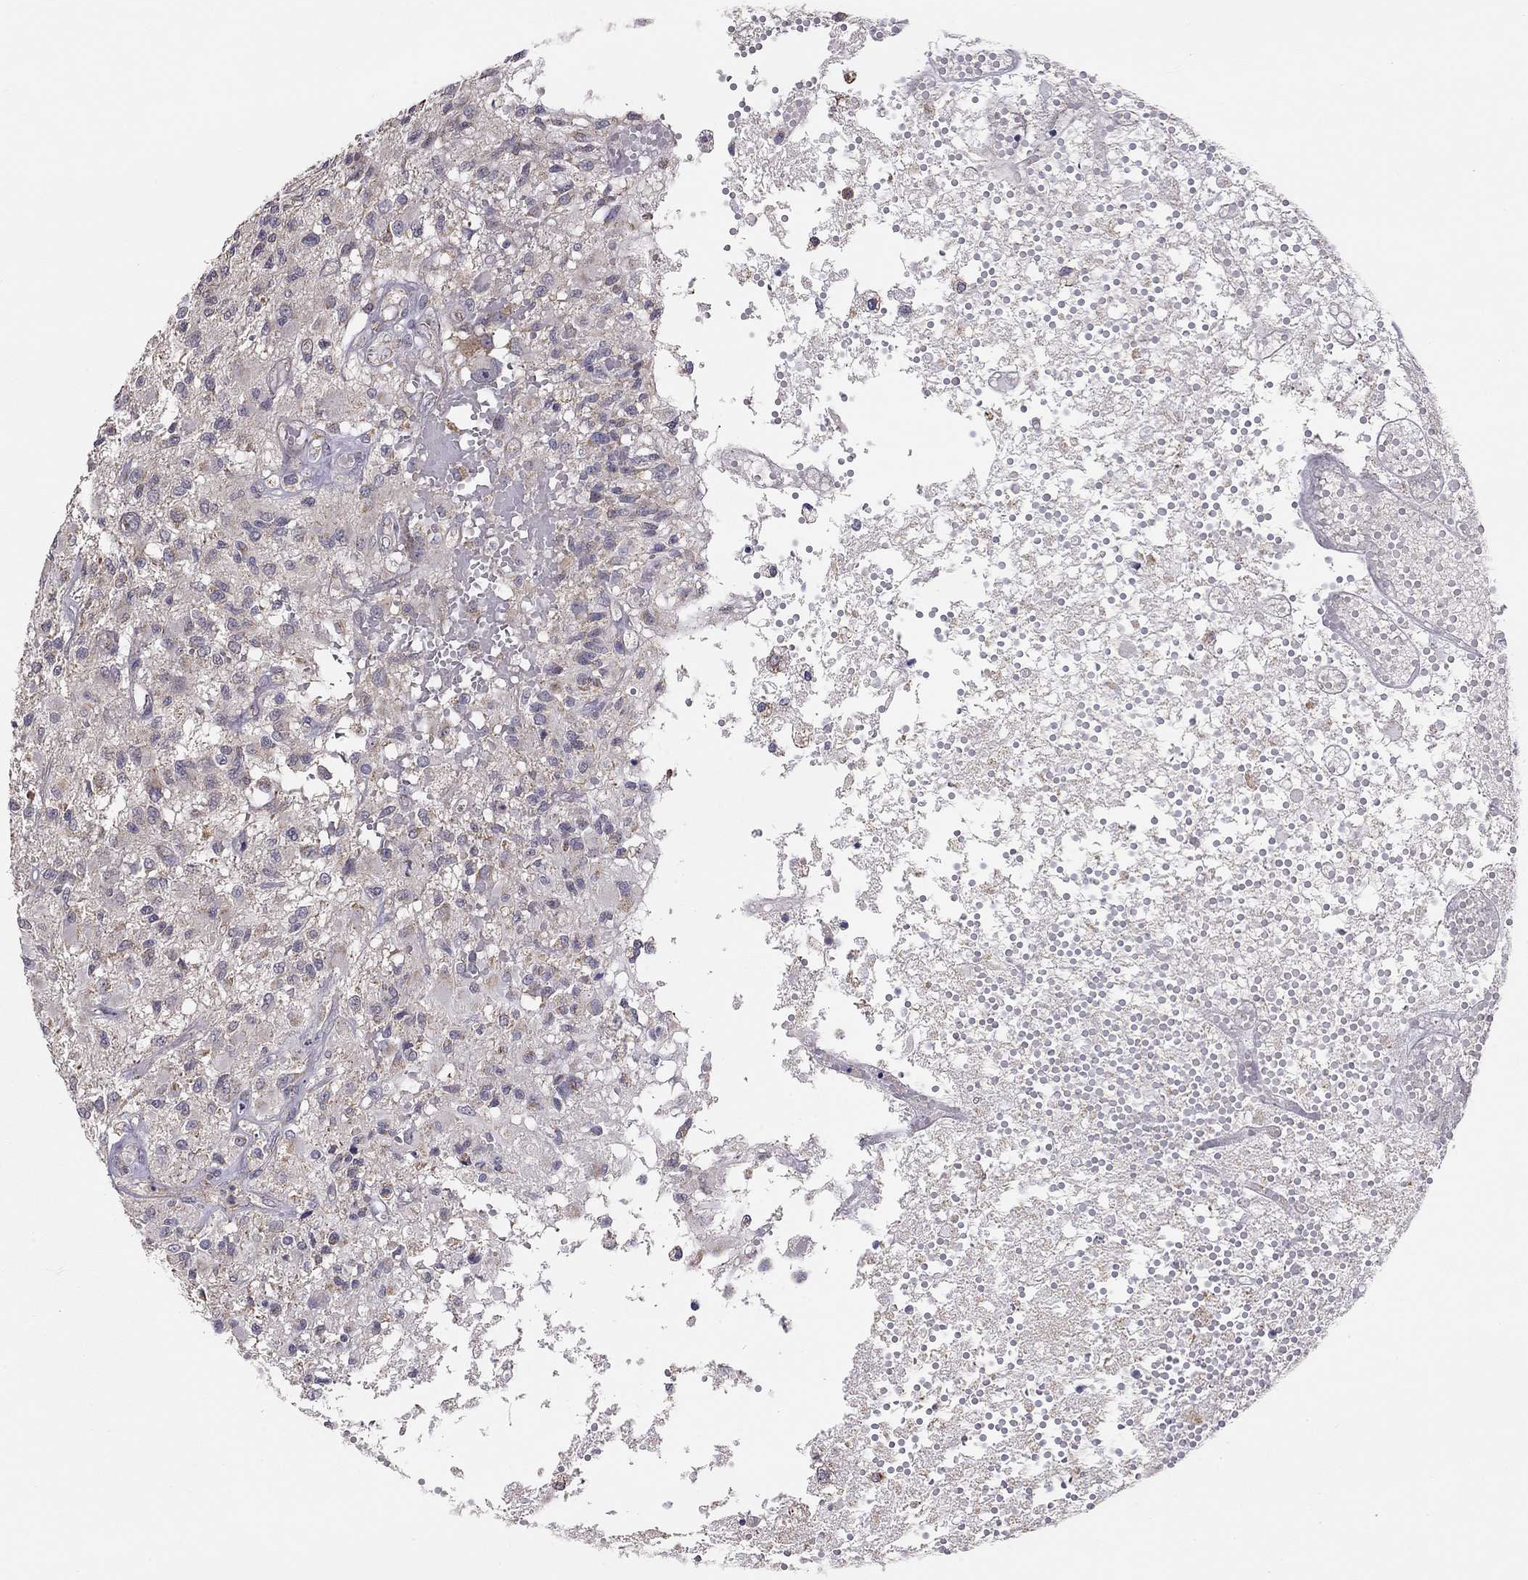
{"staining": {"intensity": "negative", "quantity": "none", "location": "none"}, "tissue": "glioma", "cell_type": "Tumor cells", "image_type": "cancer", "snomed": [{"axis": "morphology", "description": "Glioma, malignant, High grade"}, {"axis": "topography", "description": "Brain"}], "caption": "High magnification brightfield microscopy of high-grade glioma (malignant) stained with DAB (3,3'-diaminobenzidine) (brown) and counterstained with hematoxylin (blue): tumor cells show no significant staining.", "gene": "LRIT3", "patient": {"sex": "female", "age": 63}}